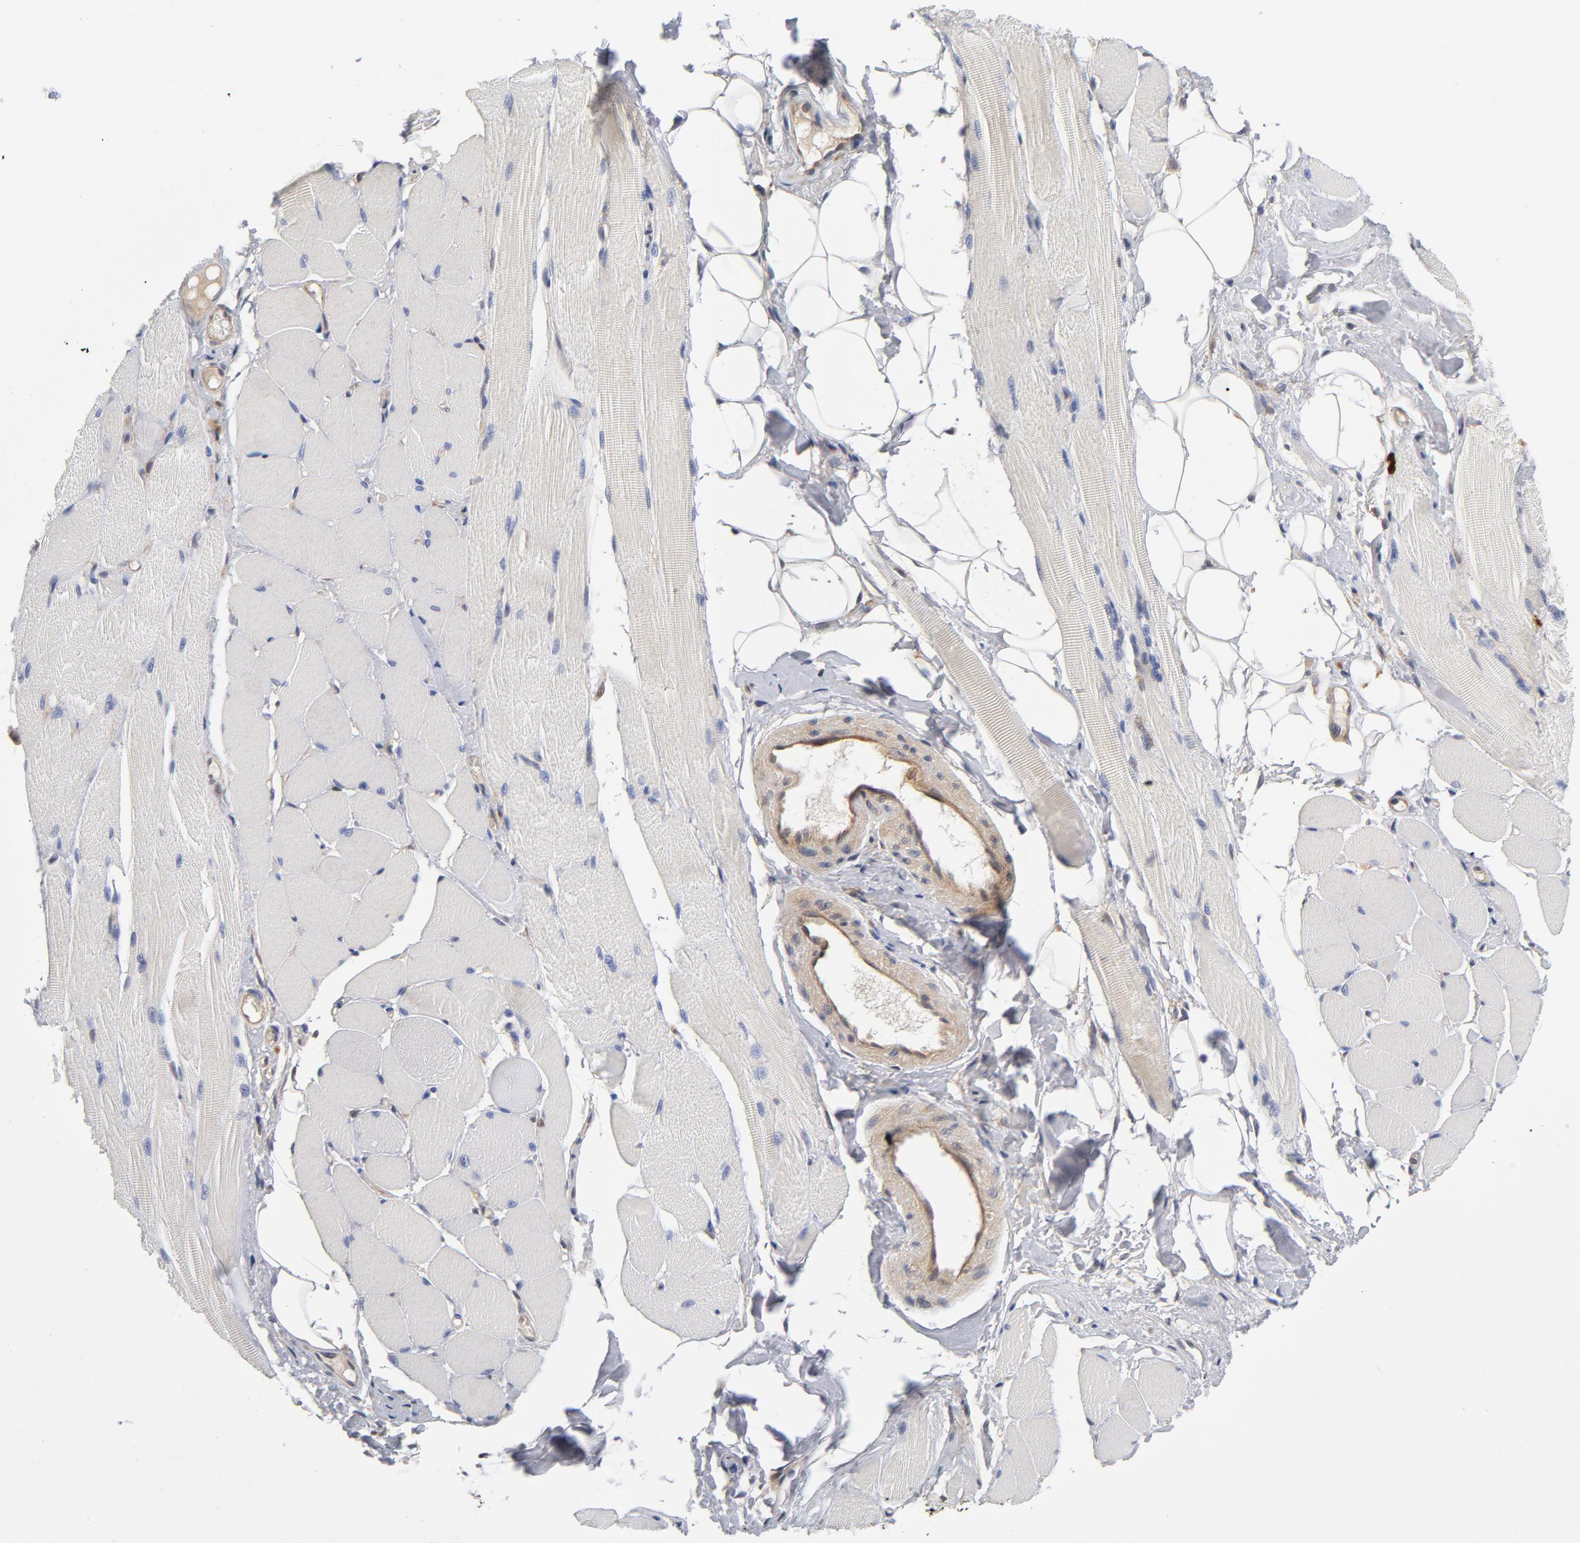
{"staining": {"intensity": "negative", "quantity": "none", "location": "none"}, "tissue": "skeletal muscle", "cell_type": "Myocytes", "image_type": "normal", "snomed": [{"axis": "morphology", "description": "Normal tissue, NOS"}, {"axis": "topography", "description": "Skeletal muscle"}, {"axis": "topography", "description": "Peripheral nerve tissue"}], "caption": "Human skeletal muscle stained for a protein using immunohistochemistry displays no staining in myocytes.", "gene": "TRADD", "patient": {"sex": "female", "age": 84}}